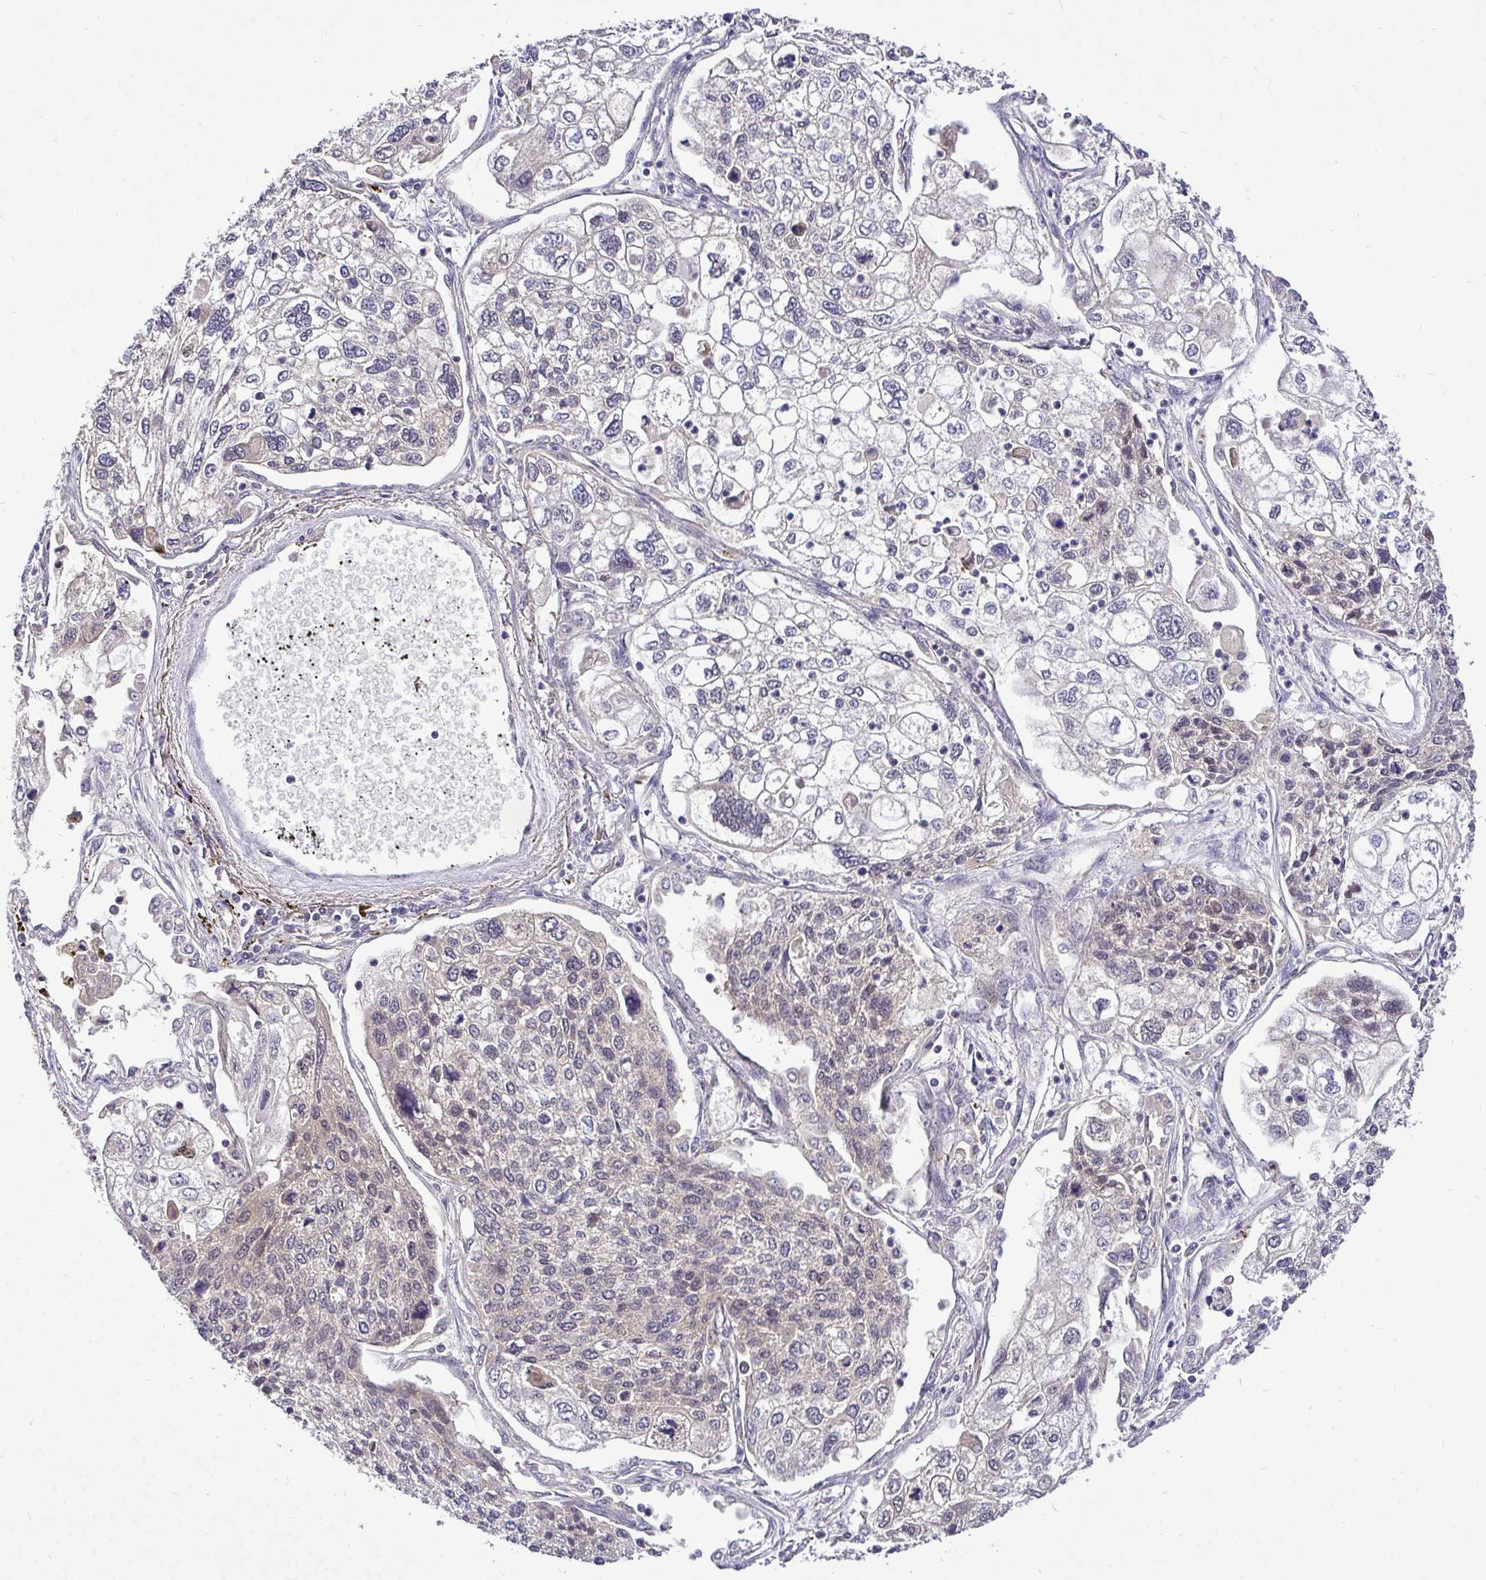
{"staining": {"intensity": "weak", "quantity": "<25%", "location": "cytoplasmic/membranous"}, "tissue": "lung cancer", "cell_type": "Tumor cells", "image_type": "cancer", "snomed": [{"axis": "morphology", "description": "Squamous cell carcinoma, NOS"}, {"axis": "topography", "description": "Lung"}], "caption": "Immunohistochemistry photomicrograph of neoplastic tissue: human lung cancer stained with DAB demonstrates no significant protein expression in tumor cells. Nuclei are stained in blue.", "gene": "UBE2M", "patient": {"sex": "male", "age": 74}}